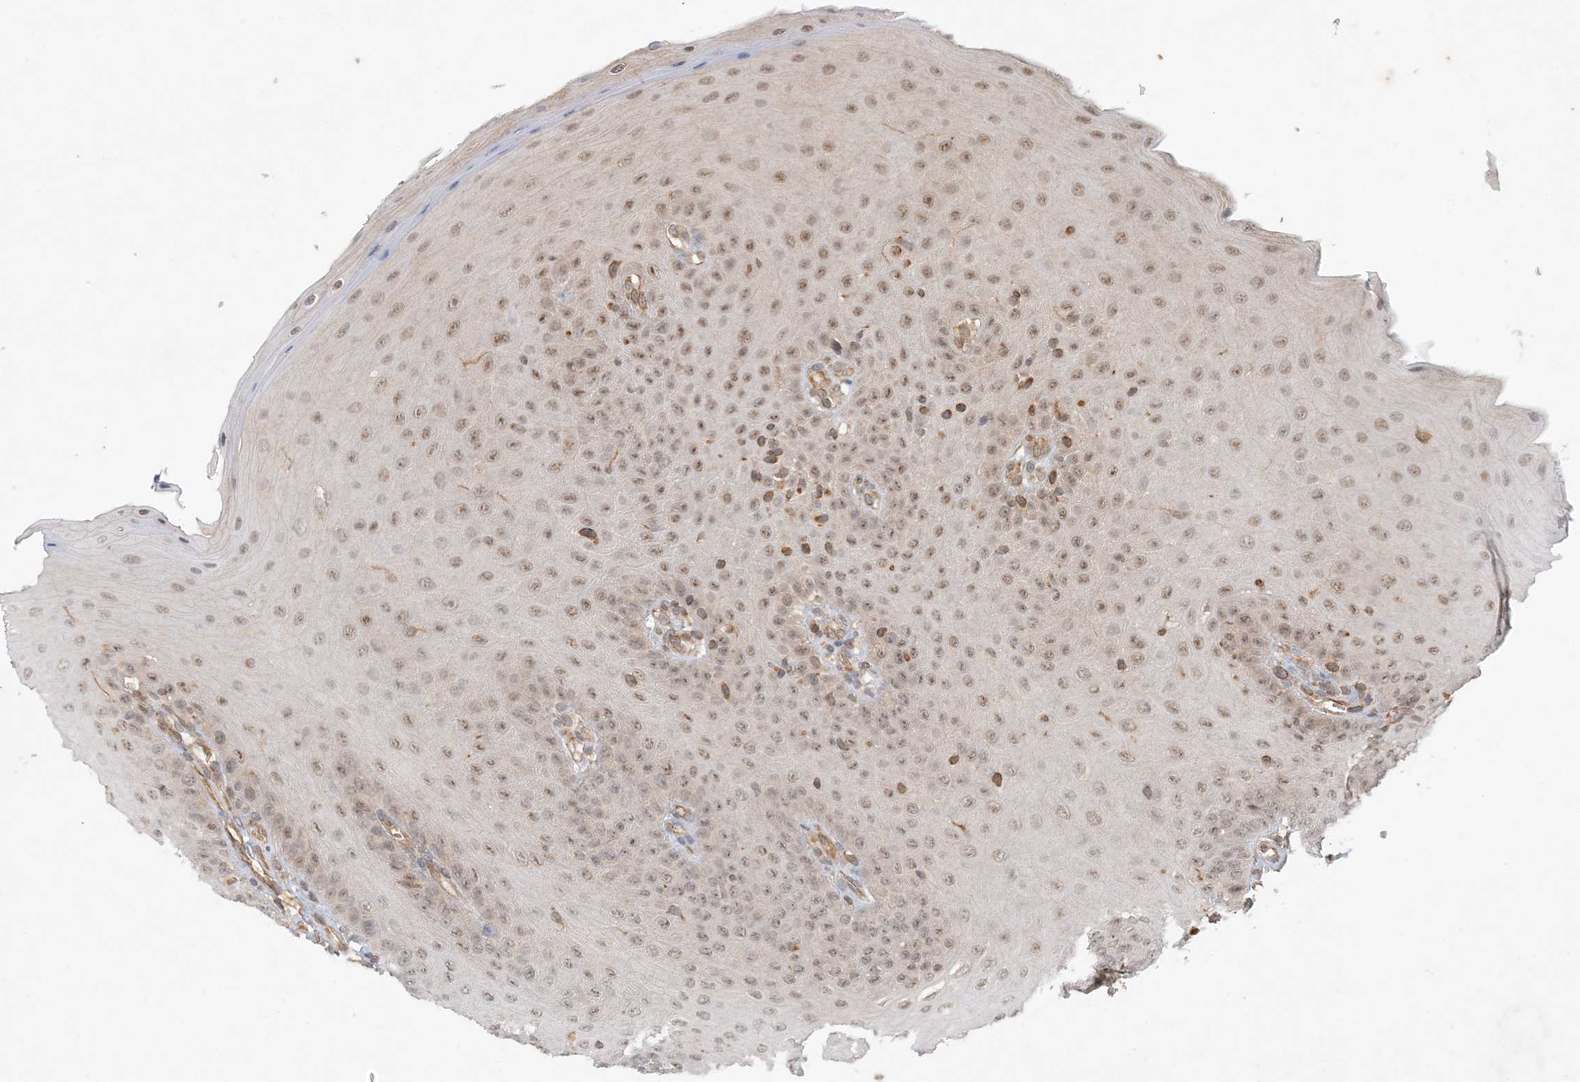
{"staining": {"intensity": "moderate", "quantity": ">75%", "location": "nuclear"}, "tissue": "oral mucosa", "cell_type": "Squamous epithelial cells", "image_type": "normal", "snomed": [{"axis": "morphology", "description": "Normal tissue, NOS"}, {"axis": "topography", "description": "Oral tissue"}], "caption": "IHC of normal human oral mucosa reveals medium levels of moderate nuclear staining in approximately >75% of squamous epithelial cells. Using DAB (brown) and hematoxylin (blue) stains, captured at high magnification using brightfield microscopy.", "gene": "ZCCHC4", "patient": {"sex": "female", "age": 68}}